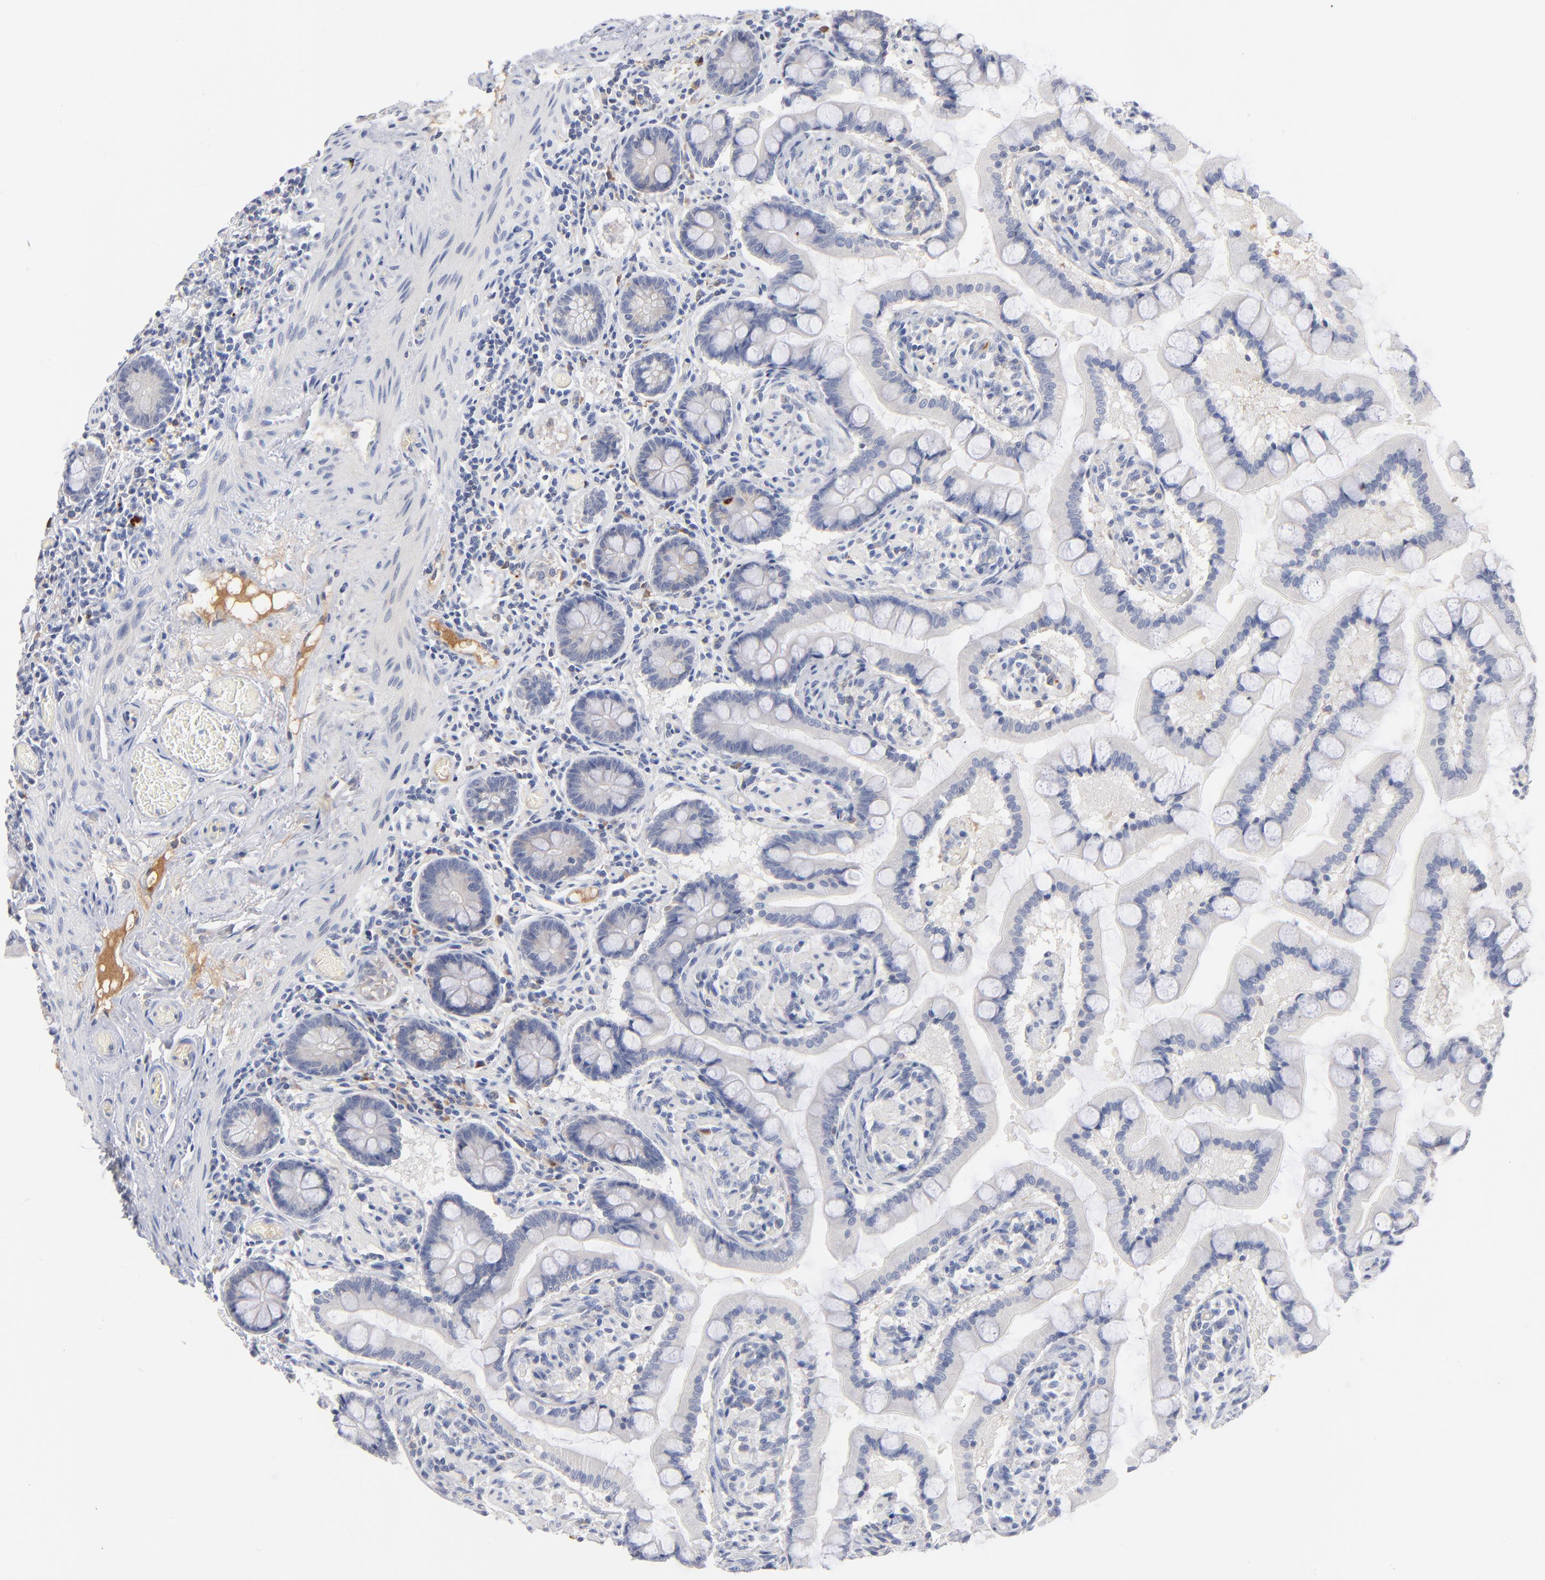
{"staining": {"intensity": "negative", "quantity": "none", "location": "none"}, "tissue": "small intestine", "cell_type": "Glandular cells", "image_type": "normal", "snomed": [{"axis": "morphology", "description": "Normal tissue, NOS"}, {"axis": "topography", "description": "Small intestine"}], "caption": "The immunohistochemistry micrograph has no significant positivity in glandular cells of small intestine.", "gene": "F12", "patient": {"sex": "male", "age": 41}}